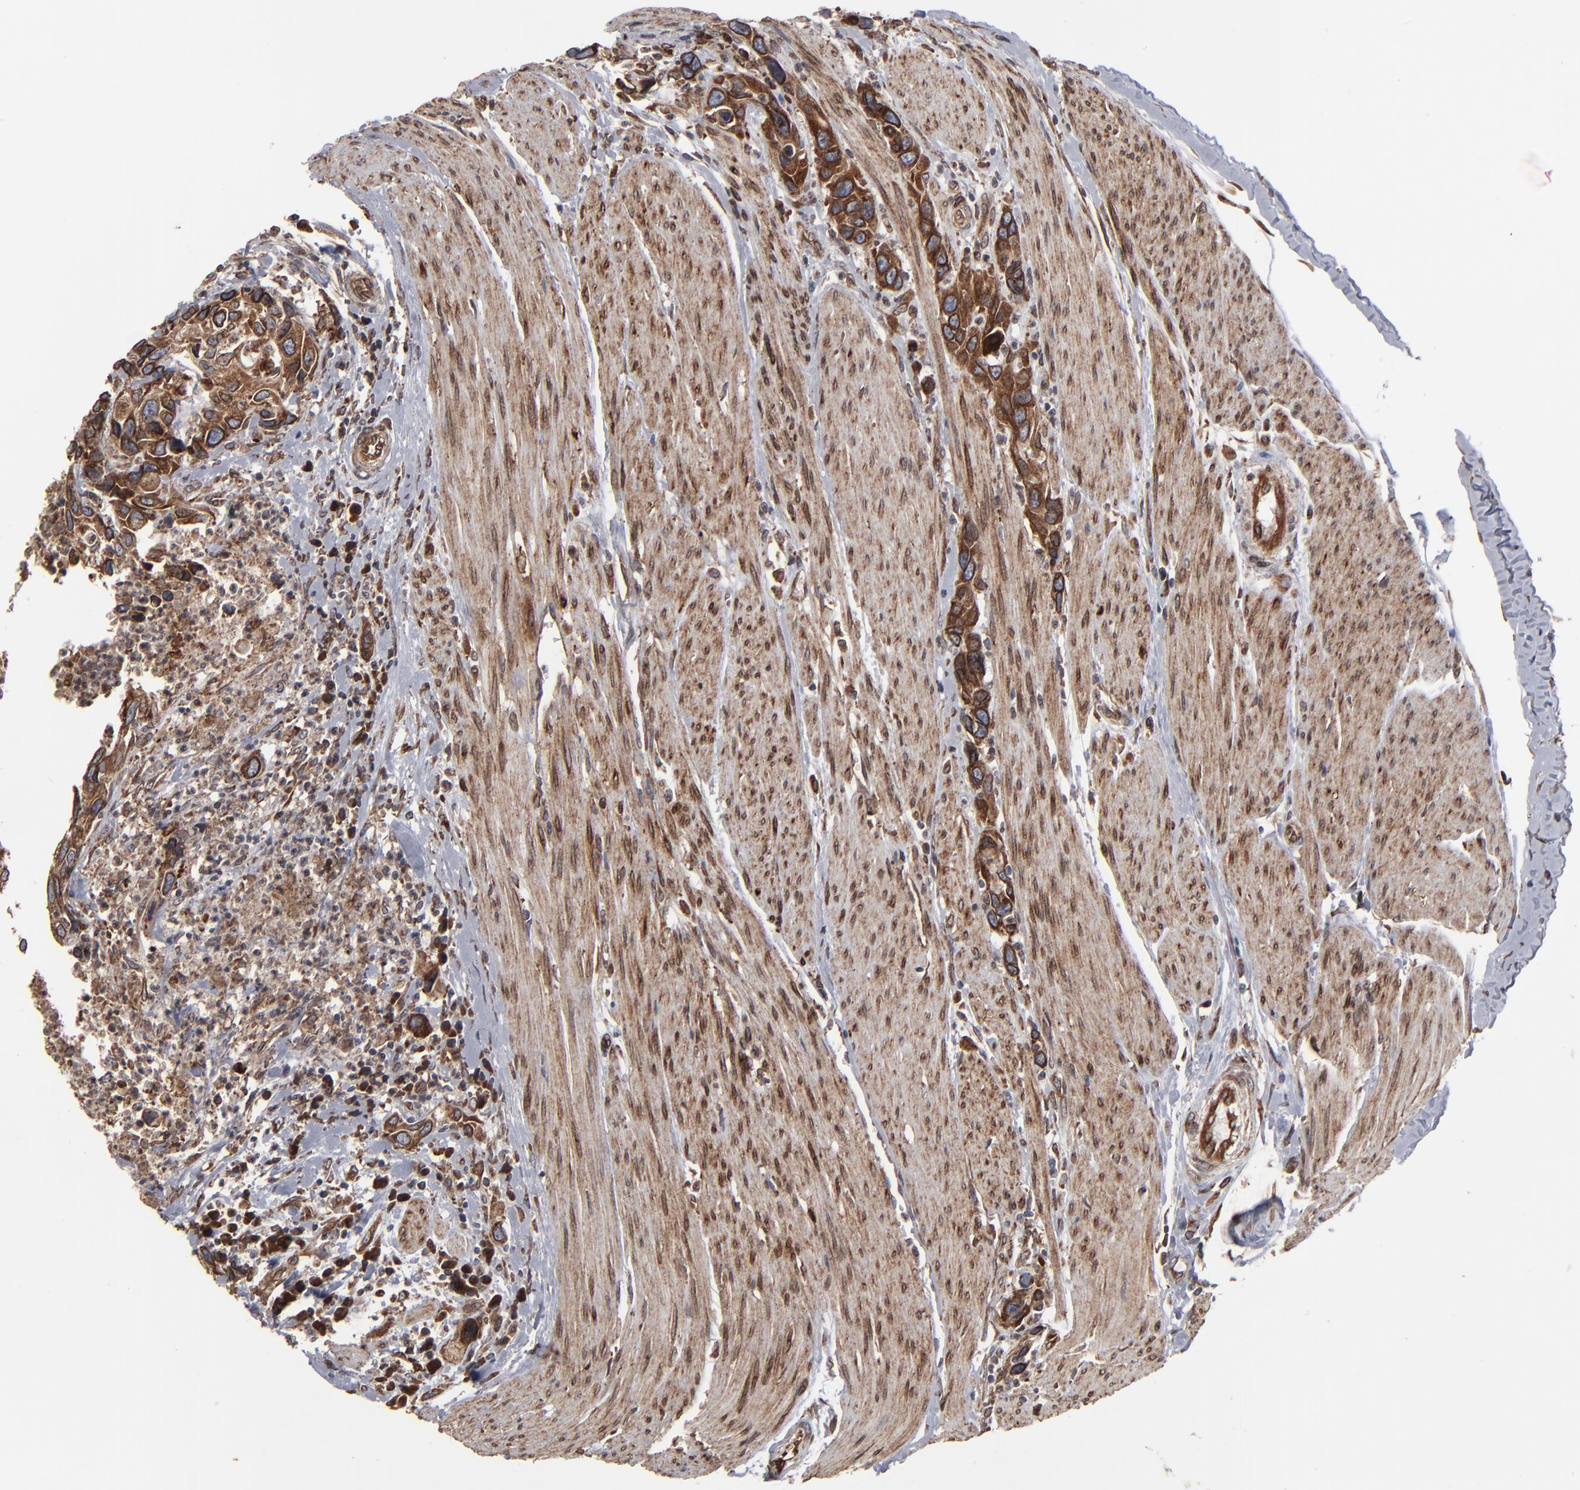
{"staining": {"intensity": "strong", "quantity": ">75%", "location": "cytoplasmic/membranous"}, "tissue": "urothelial cancer", "cell_type": "Tumor cells", "image_type": "cancer", "snomed": [{"axis": "morphology", "description": "Urothelial carcinoma, High grade"}, {"axis": "topography", "description": "Urinary bladder"}], "caption": "Protein analysis of urothelial cancer tissue demonstrates strong cytoplasmic/membranous expression in approximately >75% of tumor cells.", "gene": "CNIH1", "patient": {"sex": "male", "age": 66}}